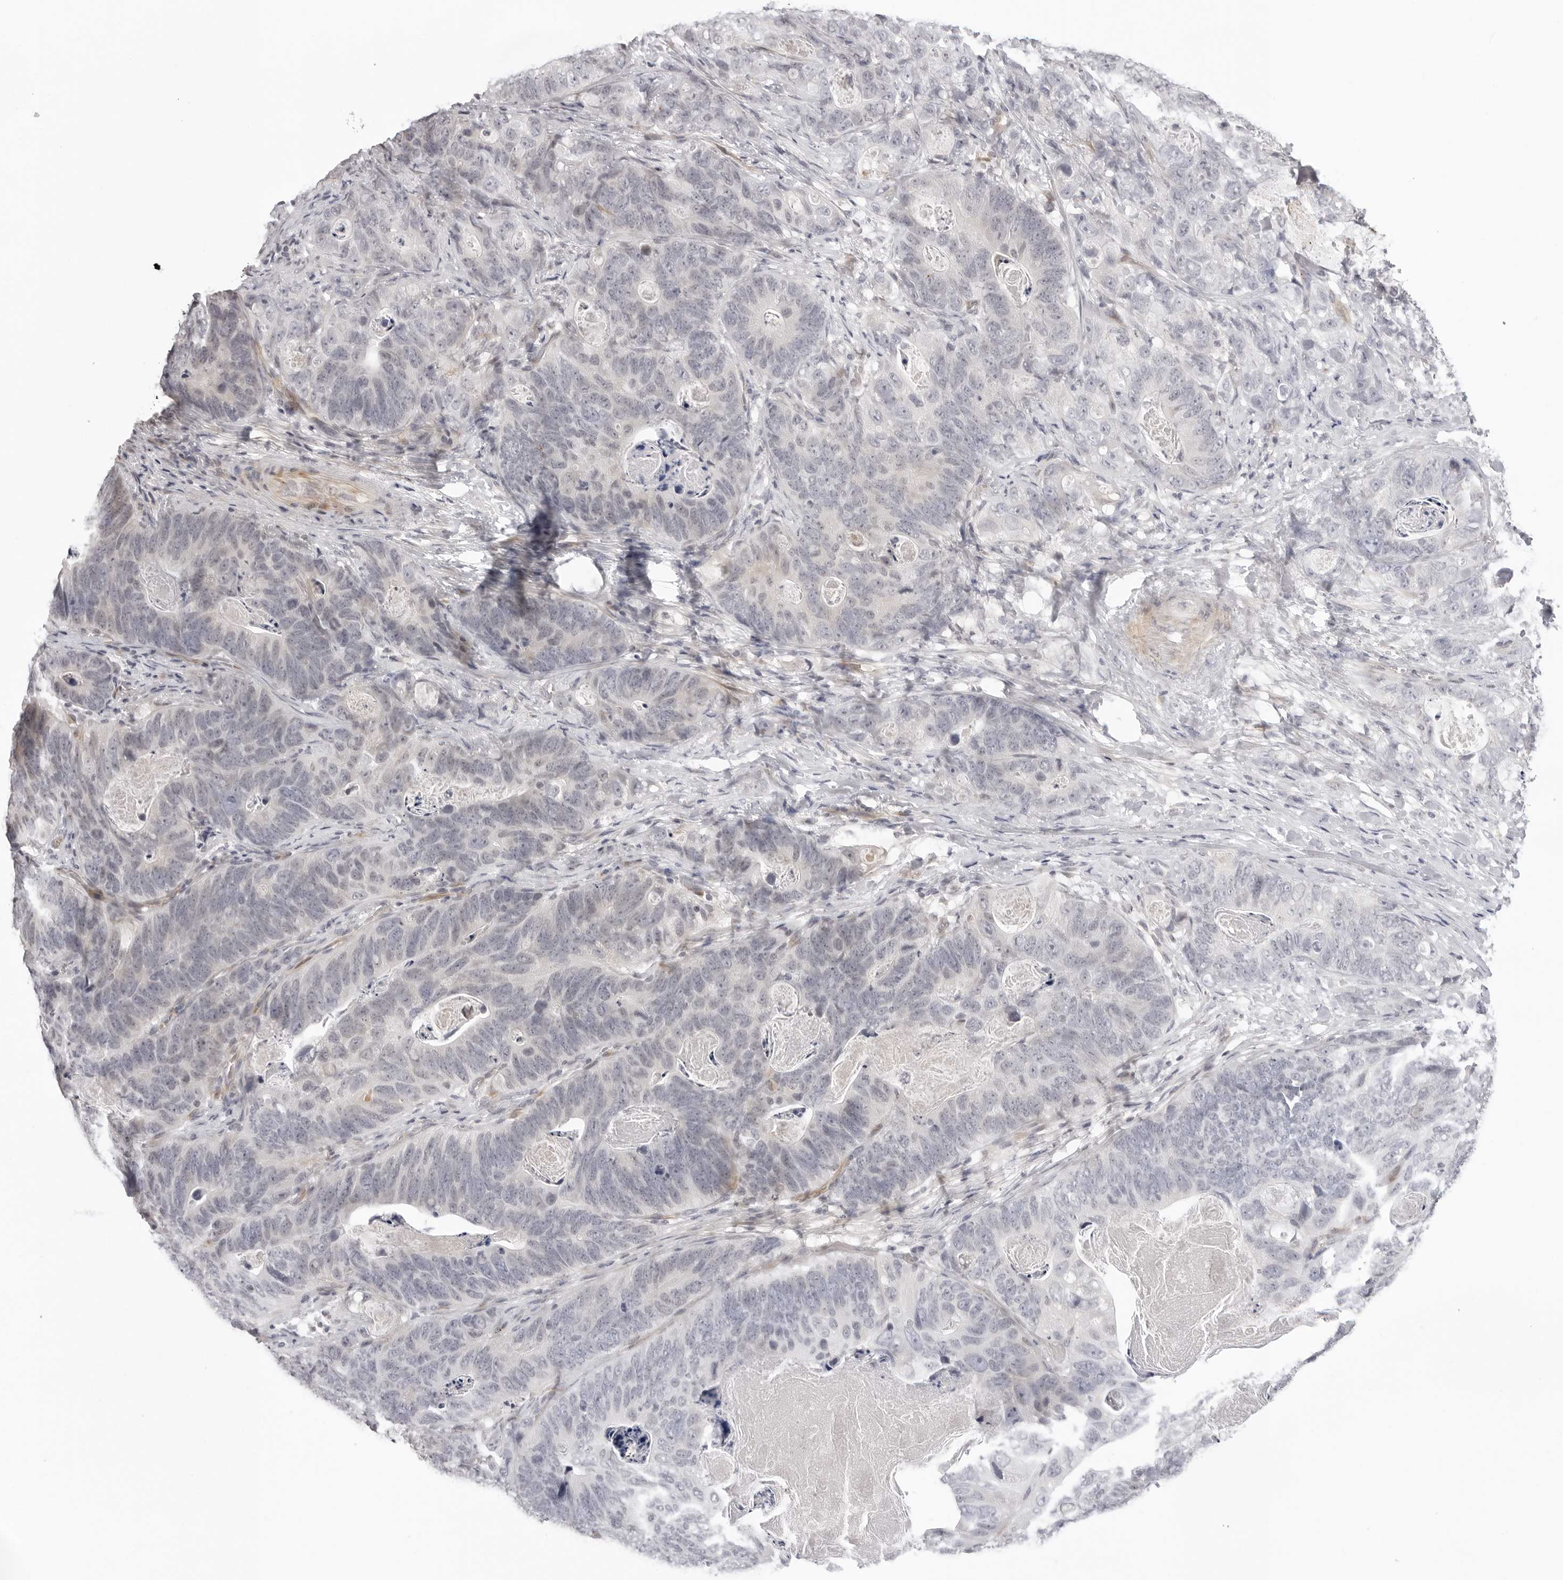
{"staining": {"intensity": "negative", "quantity": "none", "location": "none"}, "tissue": "stomach cancer", "cell_type": "Tumor cells", "image_type": "cancer", "snomed": [{"axis": "morphology", "description": "Normal tissue, NOS"}, {"axis": "morphology", "description": "Adenocarcinoma, NOS"}, {"axis": "topography", "description": "Stomach"}], "caption": "Human stomach adenocarcinoma stained for a protein using immunohistochemistry (IHC) displays no staining in tumor cells.", "gene": "STRADB", "patient": {"sex": "female", "age": 89}}